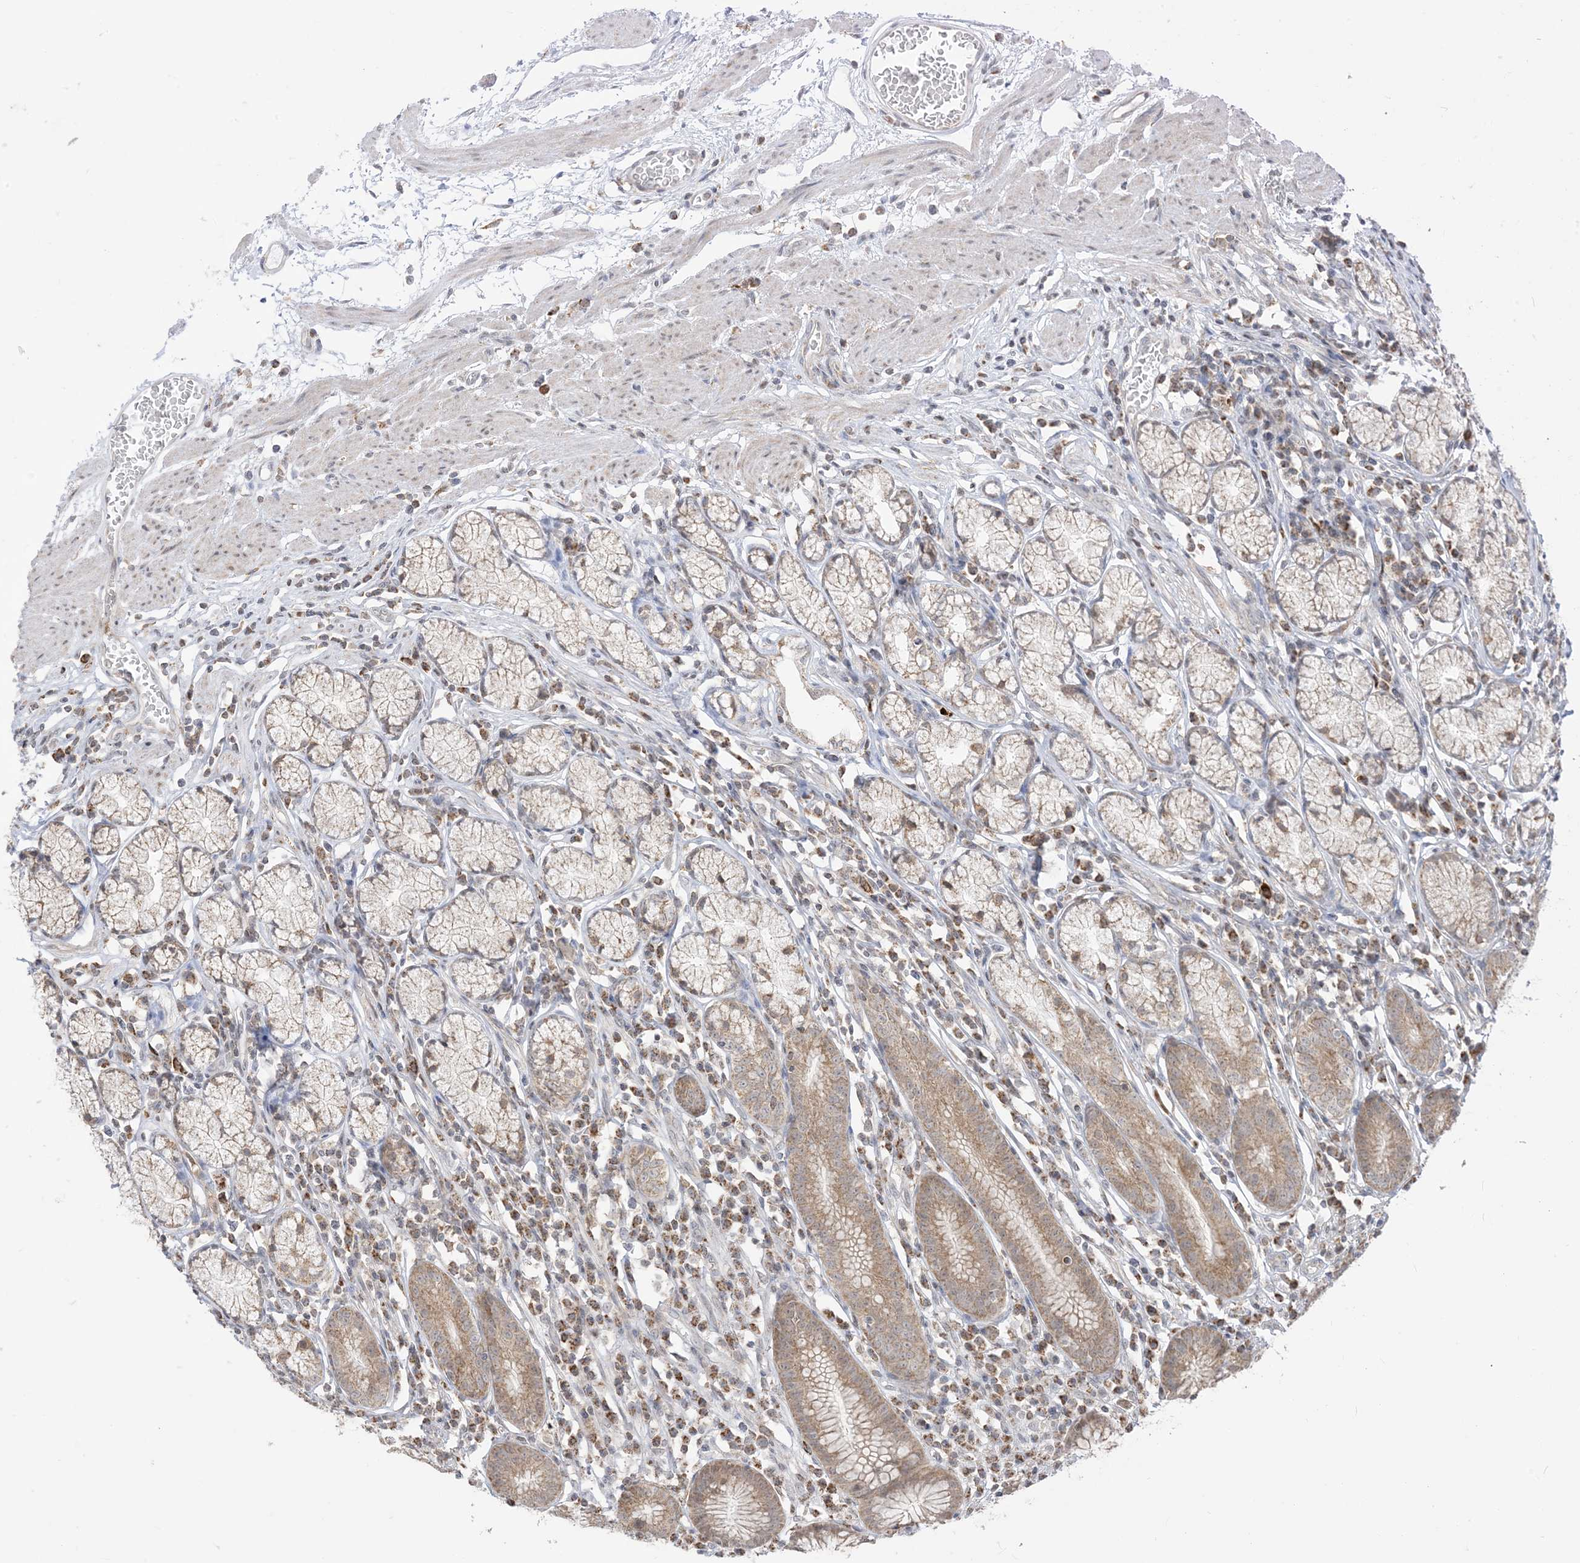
{"staining": {"intensity": "moderate", "quantity": ">75%", "location": "cytoplasmic/membranous"}, "tissue": "stomach", "cell_type": "Glandular cells", "image_type": "normal", "snomed": [{"axis": "morphology", "description": "Normal tissue, NOS"}, {"axis": "topography", "description": "Stomach"}], "caption": "High-power microscopy captured an IHC photomicrograph of normal stomach, revealing moderate cytoplasmic/membranous expression in approximately >75% of glandular cells. (brown staining indicates protein expression, while blue staining denotes nuclei).", "gene": "KANSL3", "patient": {"sex": "male", "age": 55}}